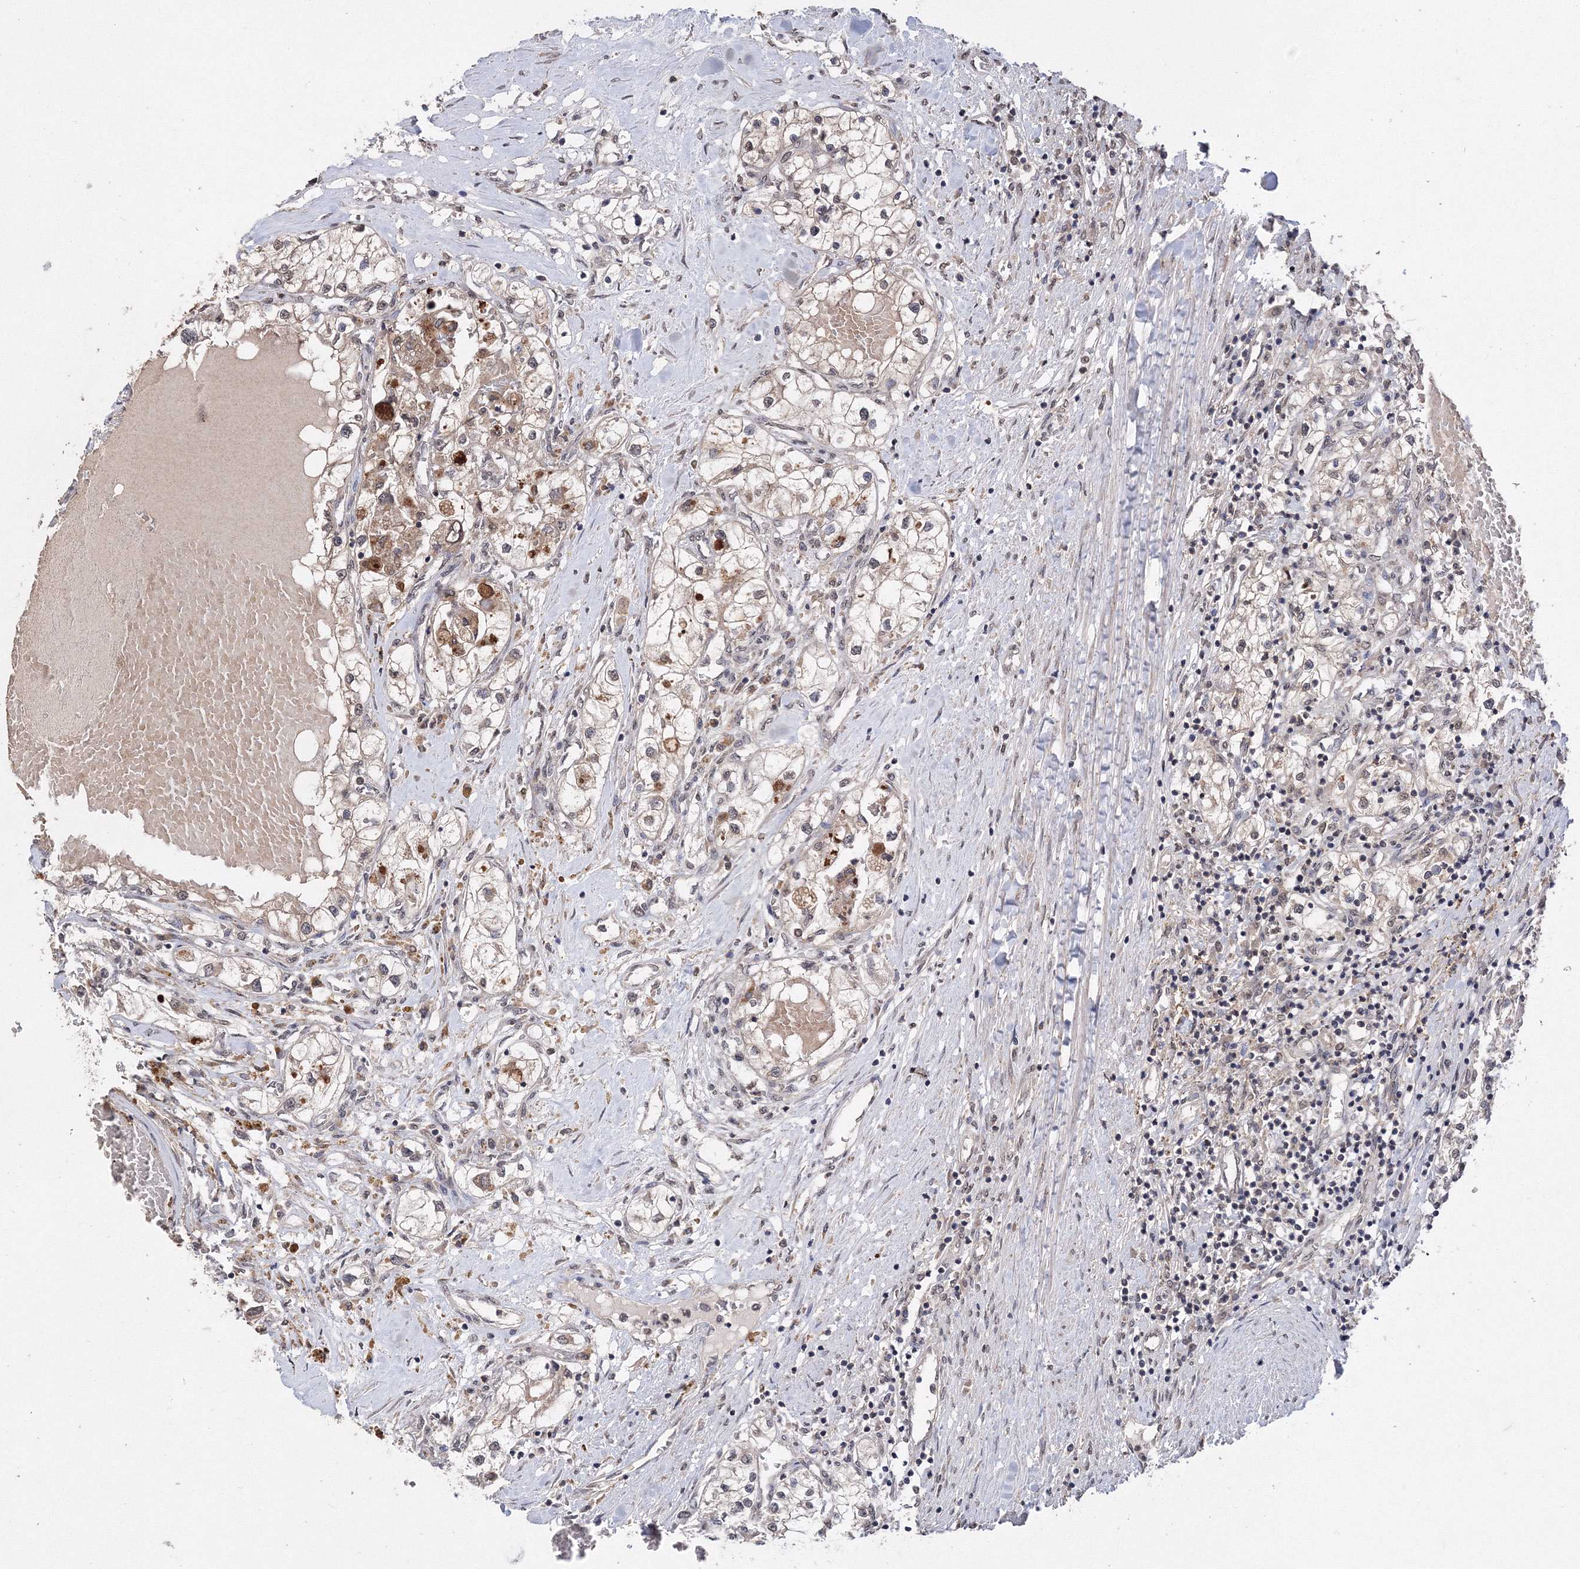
{"staining": {"intensity": "weak", "quantity": ">75%", "location": "cytoplasmic/membranous,nuclear"}, "tissue": "renal cancer", "cell_type": "Tumor cells", "image_type": "cancer", "snomed": [{"axis": "morphology", "description": "Normal tissue, NOS"}, {"axis": "morphology", "description": "Adenocarcinoma, NOS"}, {"axis": "topography", "description": "Kidney"}], "caption": "A brown stain labels weak cytoplasmic/membranous and nuclear expression of a protein in human renal adenocarcinoma tumor cells.", "gene": "GPN1", "patient": {"sex": "male", "age": 68}}